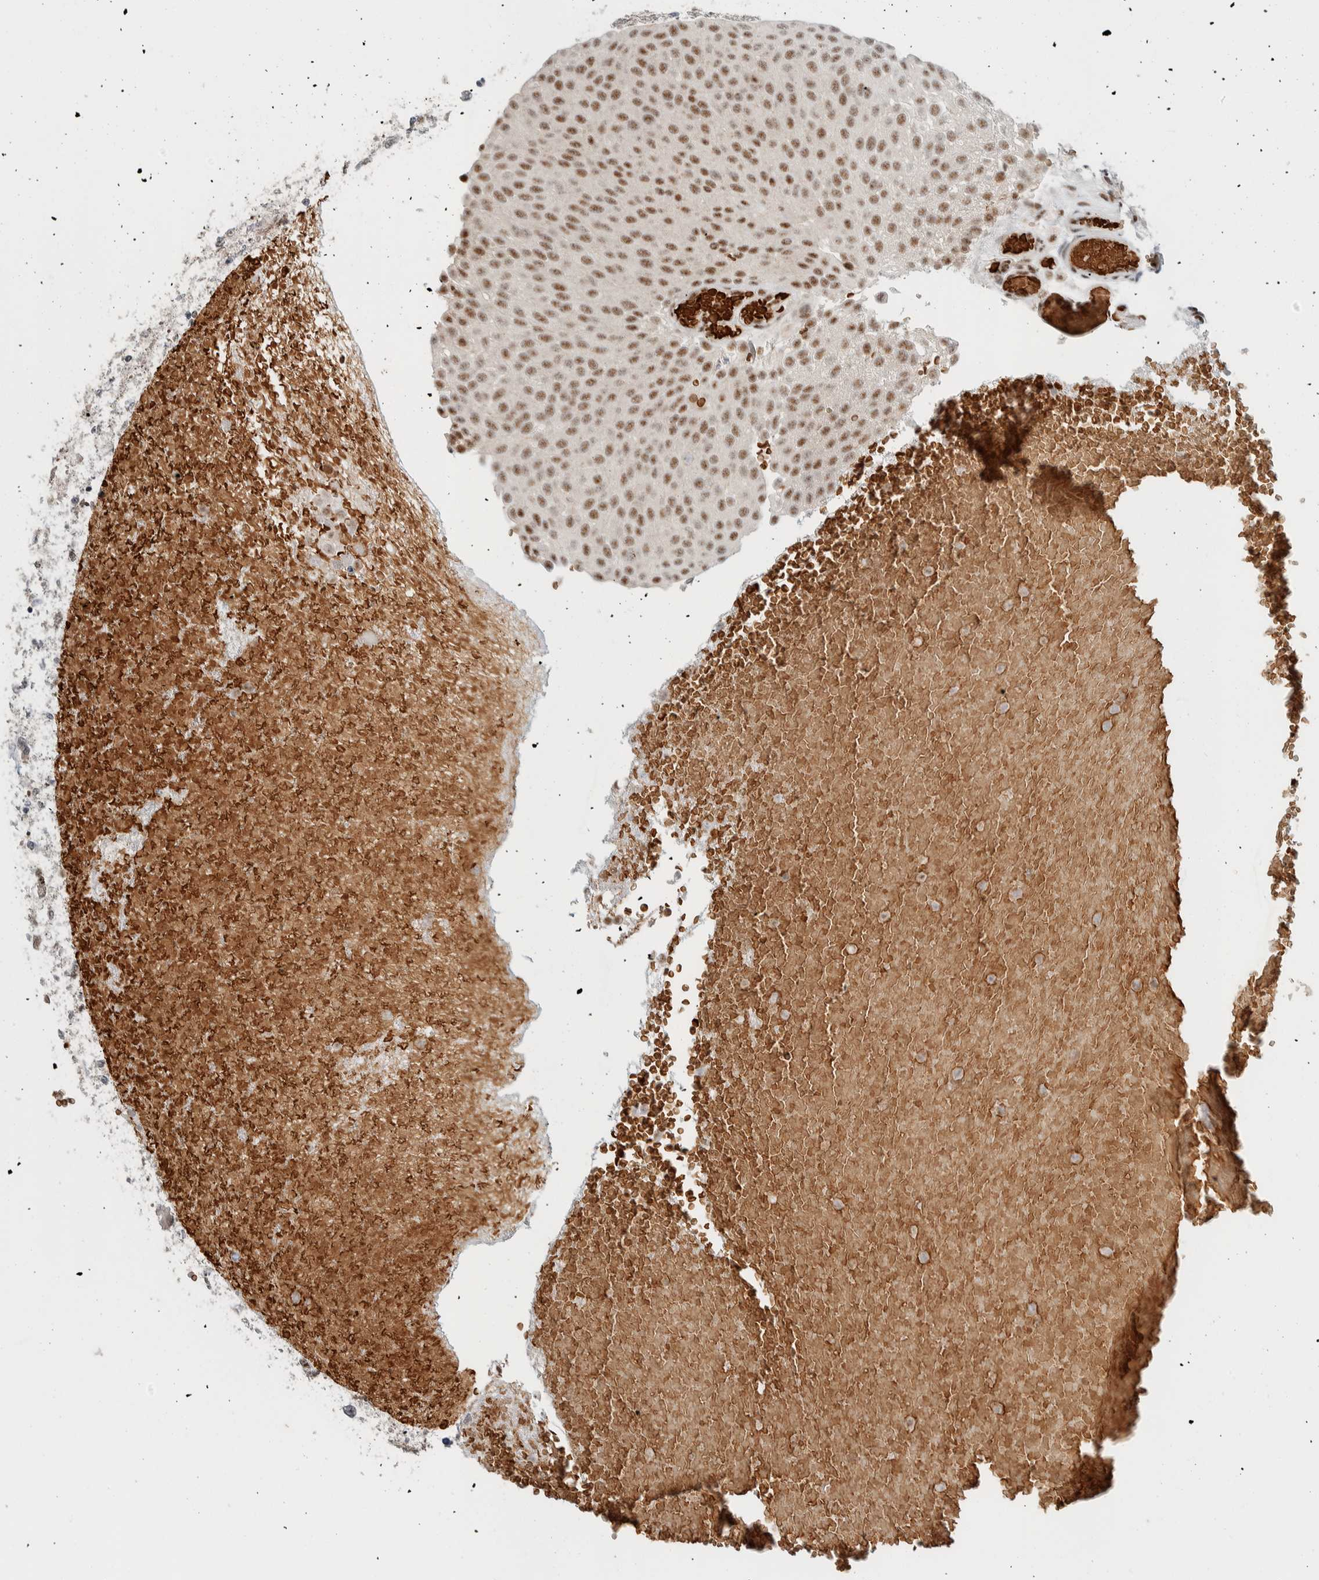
{"staining": {"intensity": "moderate", "quantity": ">75%", "location": "nuclear"}, "tissue": "urothelial cancer", "cell_type": "Tumor cells", "image_type": "cancer", "snomed": [{"axis": "morphology", "description": "Urothelial carcinoma, Low grade"}, {"axis": "topography", "description": "Urinary bladder"}], "caption": "Brown immunohistochemical staining in urothelial carcinoma (low-grade) reveals moderate nuclear positivity in approximately >75% of tumor cells.", "gene": "ZBTB2", "patient": {"sex": "male", "age": 78}}